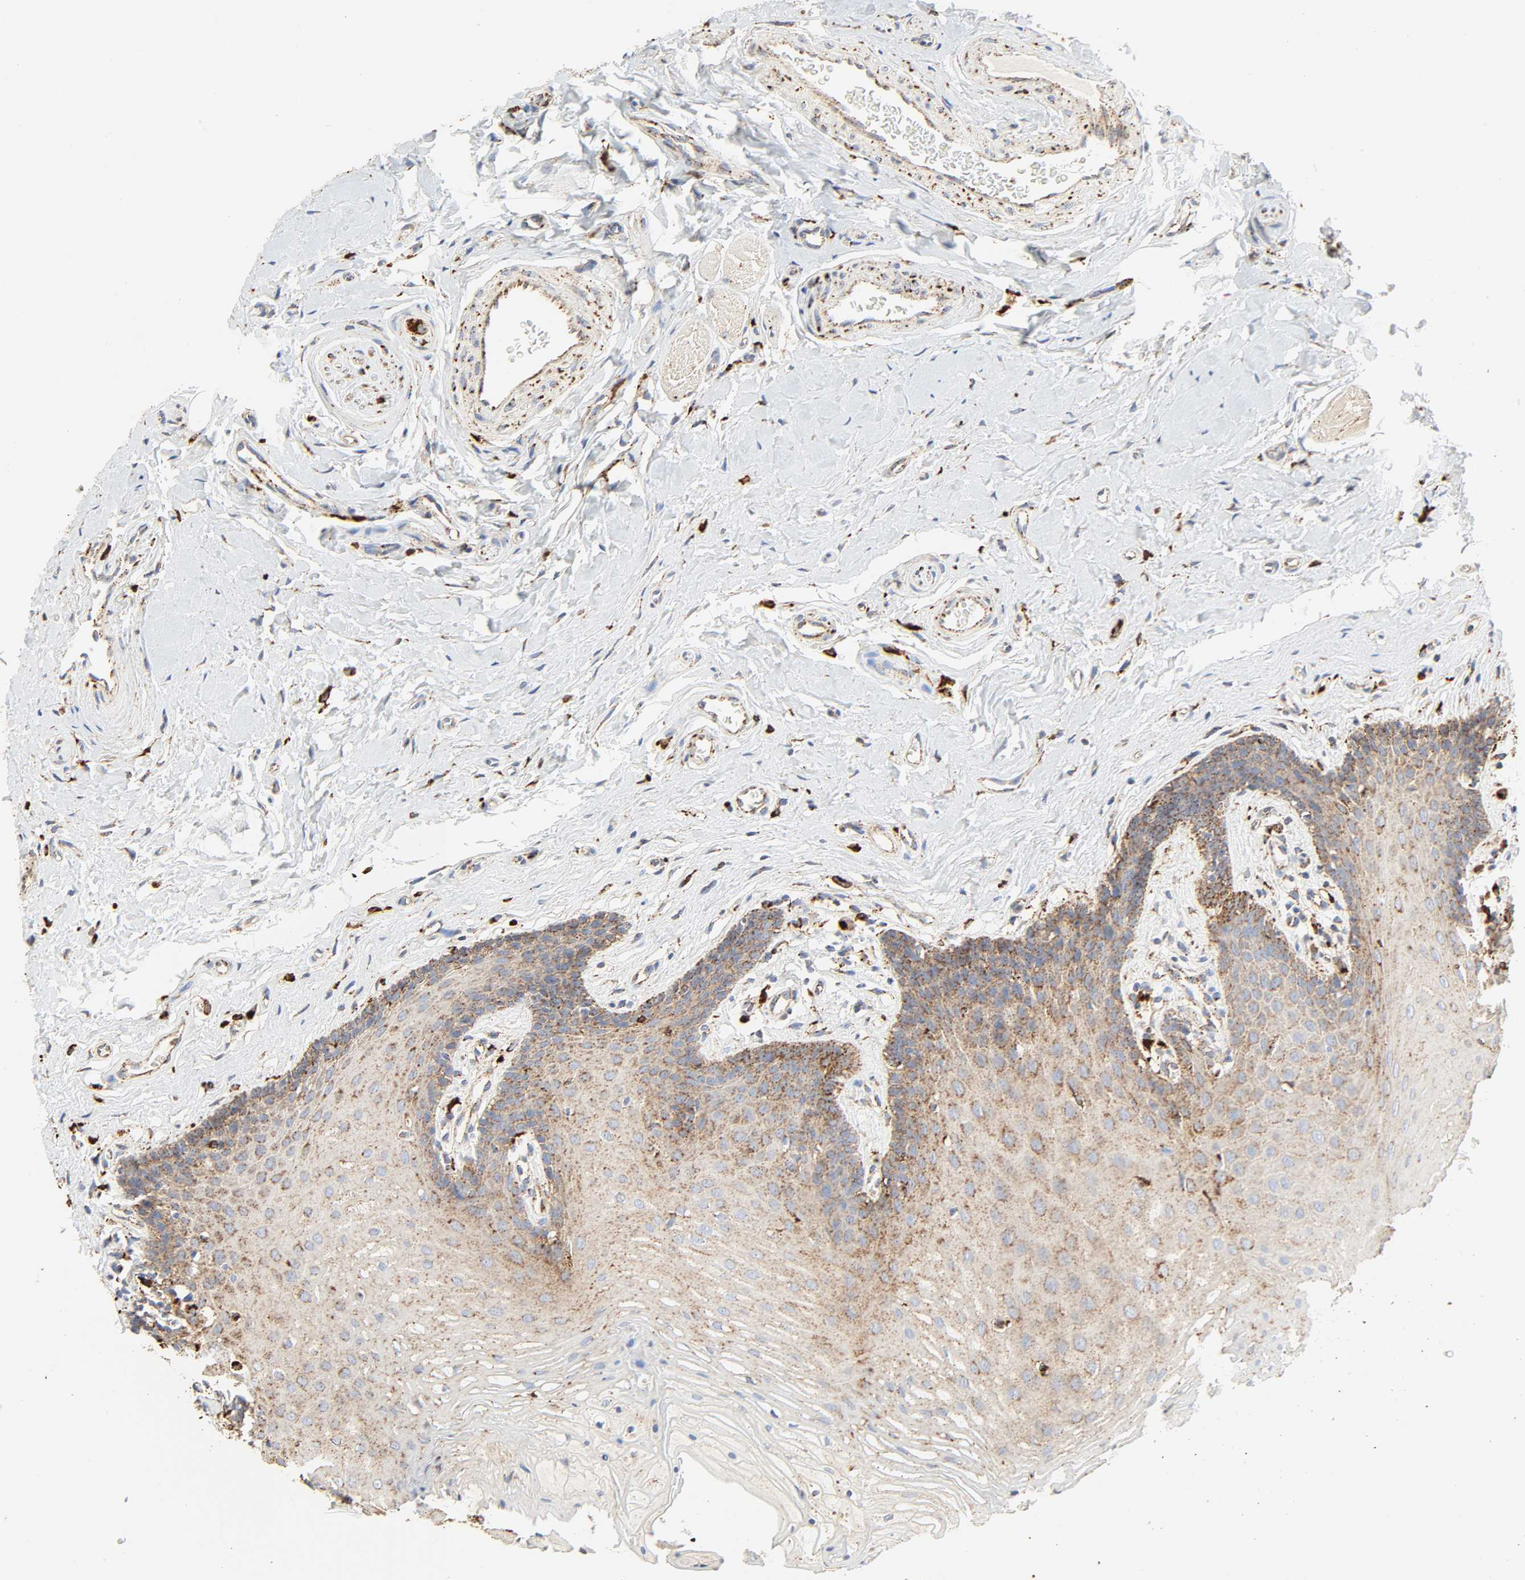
{"staining": {"intensity": "moderate", "quantity": ">75%", "location": "cytoplasmic/membranous"}, "tissue": "oral mucosa", "cell_type": "Squamous epithelial cells", "image_type": "normal", "snomed": [{"axis": "morphology", "description": "Normal tissue, NOS"}, {"axis": "topography", "description": "Oral tissue"}], "caption": "A histopathology image showing moderate cytoplasmic/membranous positivity in about >75% of squamous epithelial cells in benign oral mucosa, as visualized by brown immunohistochemical staining.", "gene": "PSAP", "patient": {"sex": "male", "age": 62}}